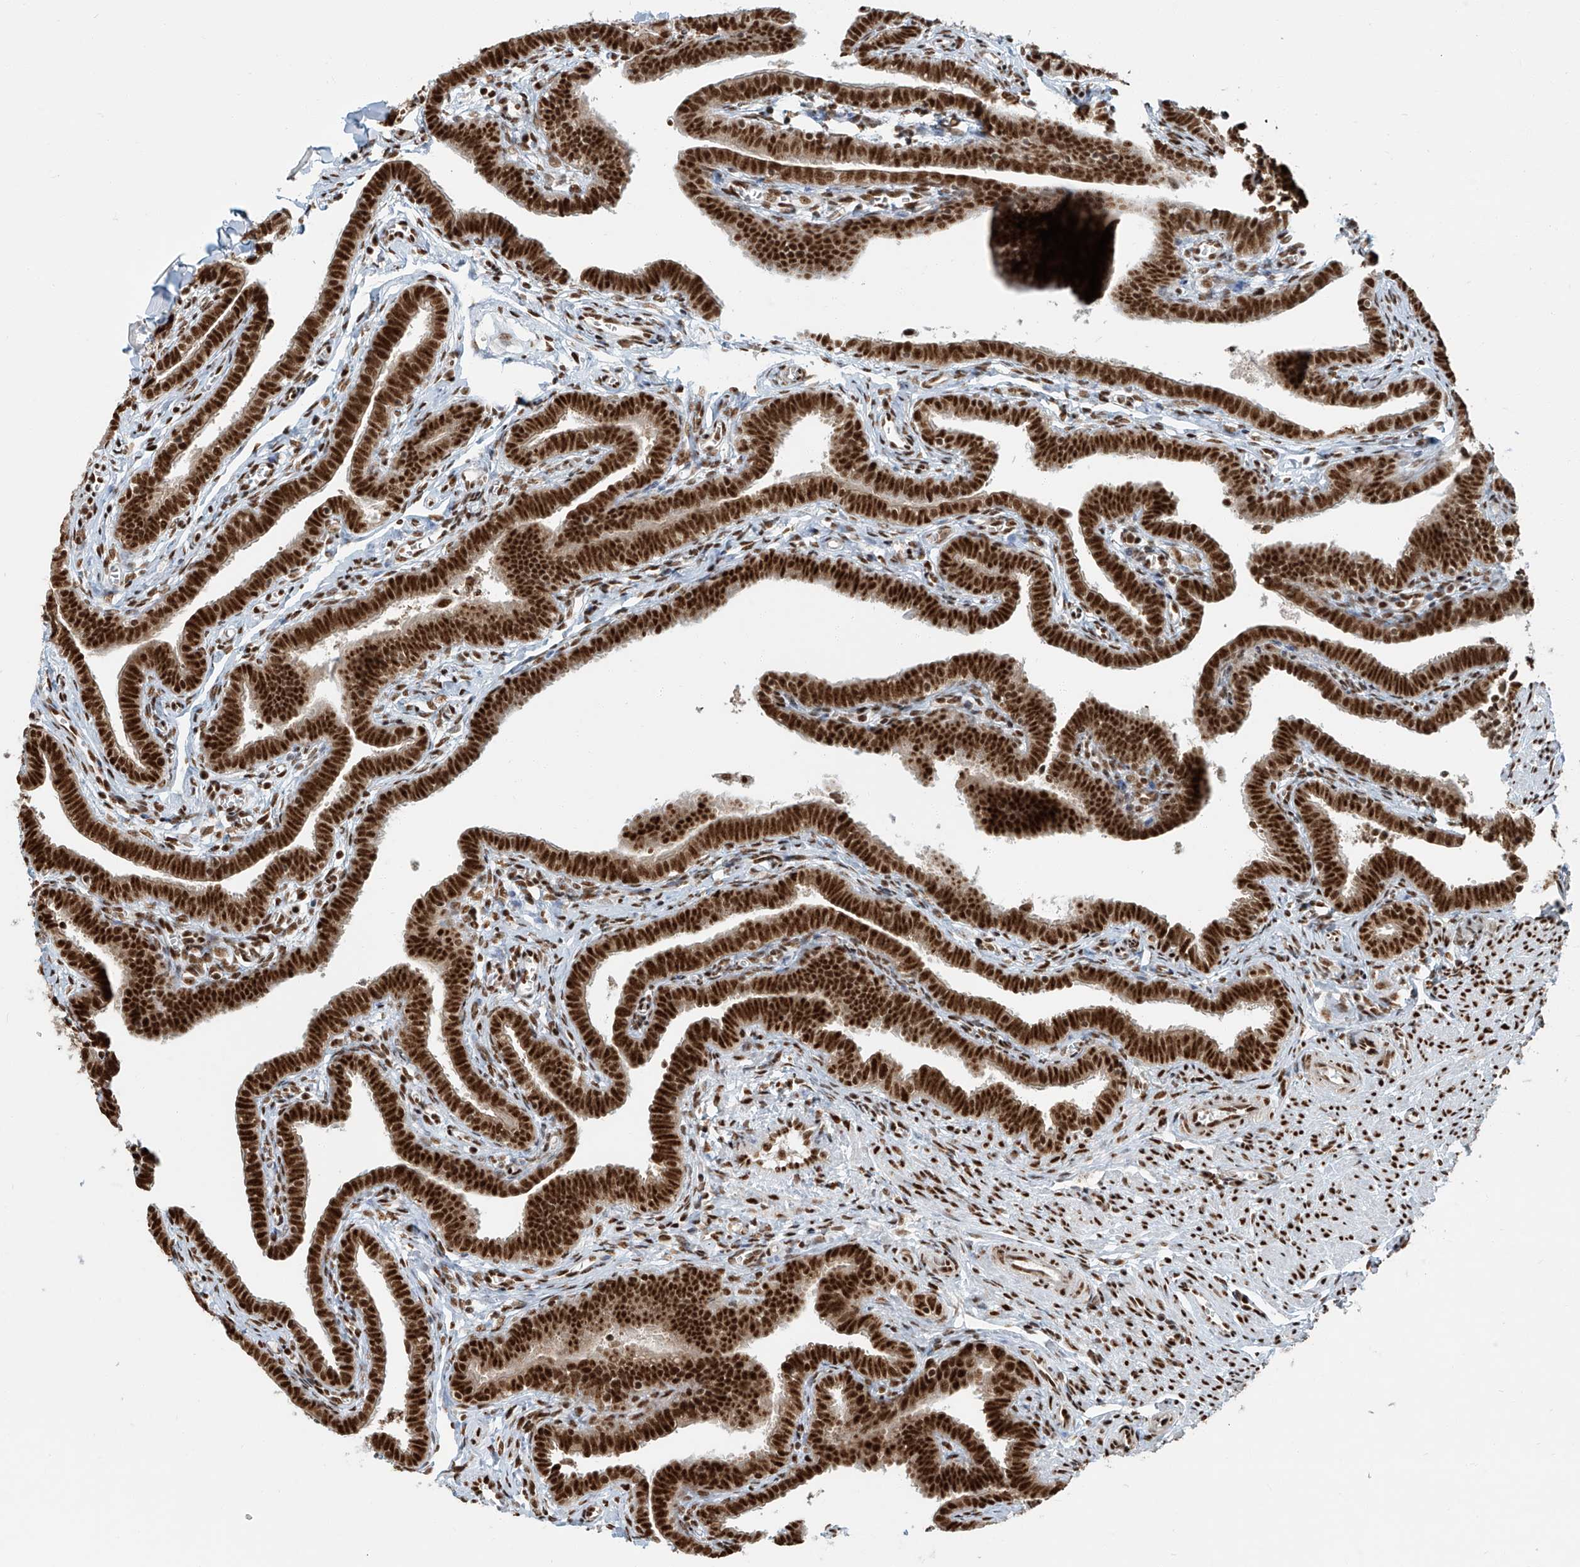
{"staining": {"intensity": "strong", "quantity": ">75%", "location": "nuclear"}, "tissue": "fallopian tube", "cell_type": "Glandular cells", "image_type": "normal", "snomed": [{"axis": "morphology", "description": "Normal tissue, NOS"}, {"axis": "topography", "description": "Fallopian tube"}], "caption": "Human fallopian tube stained for a protein (brown) exhibits strong nuclear positive staining in about >75% of glandular cells.", "gene": "FAM193B", "patient": {"sex": "female", "age": 36}}